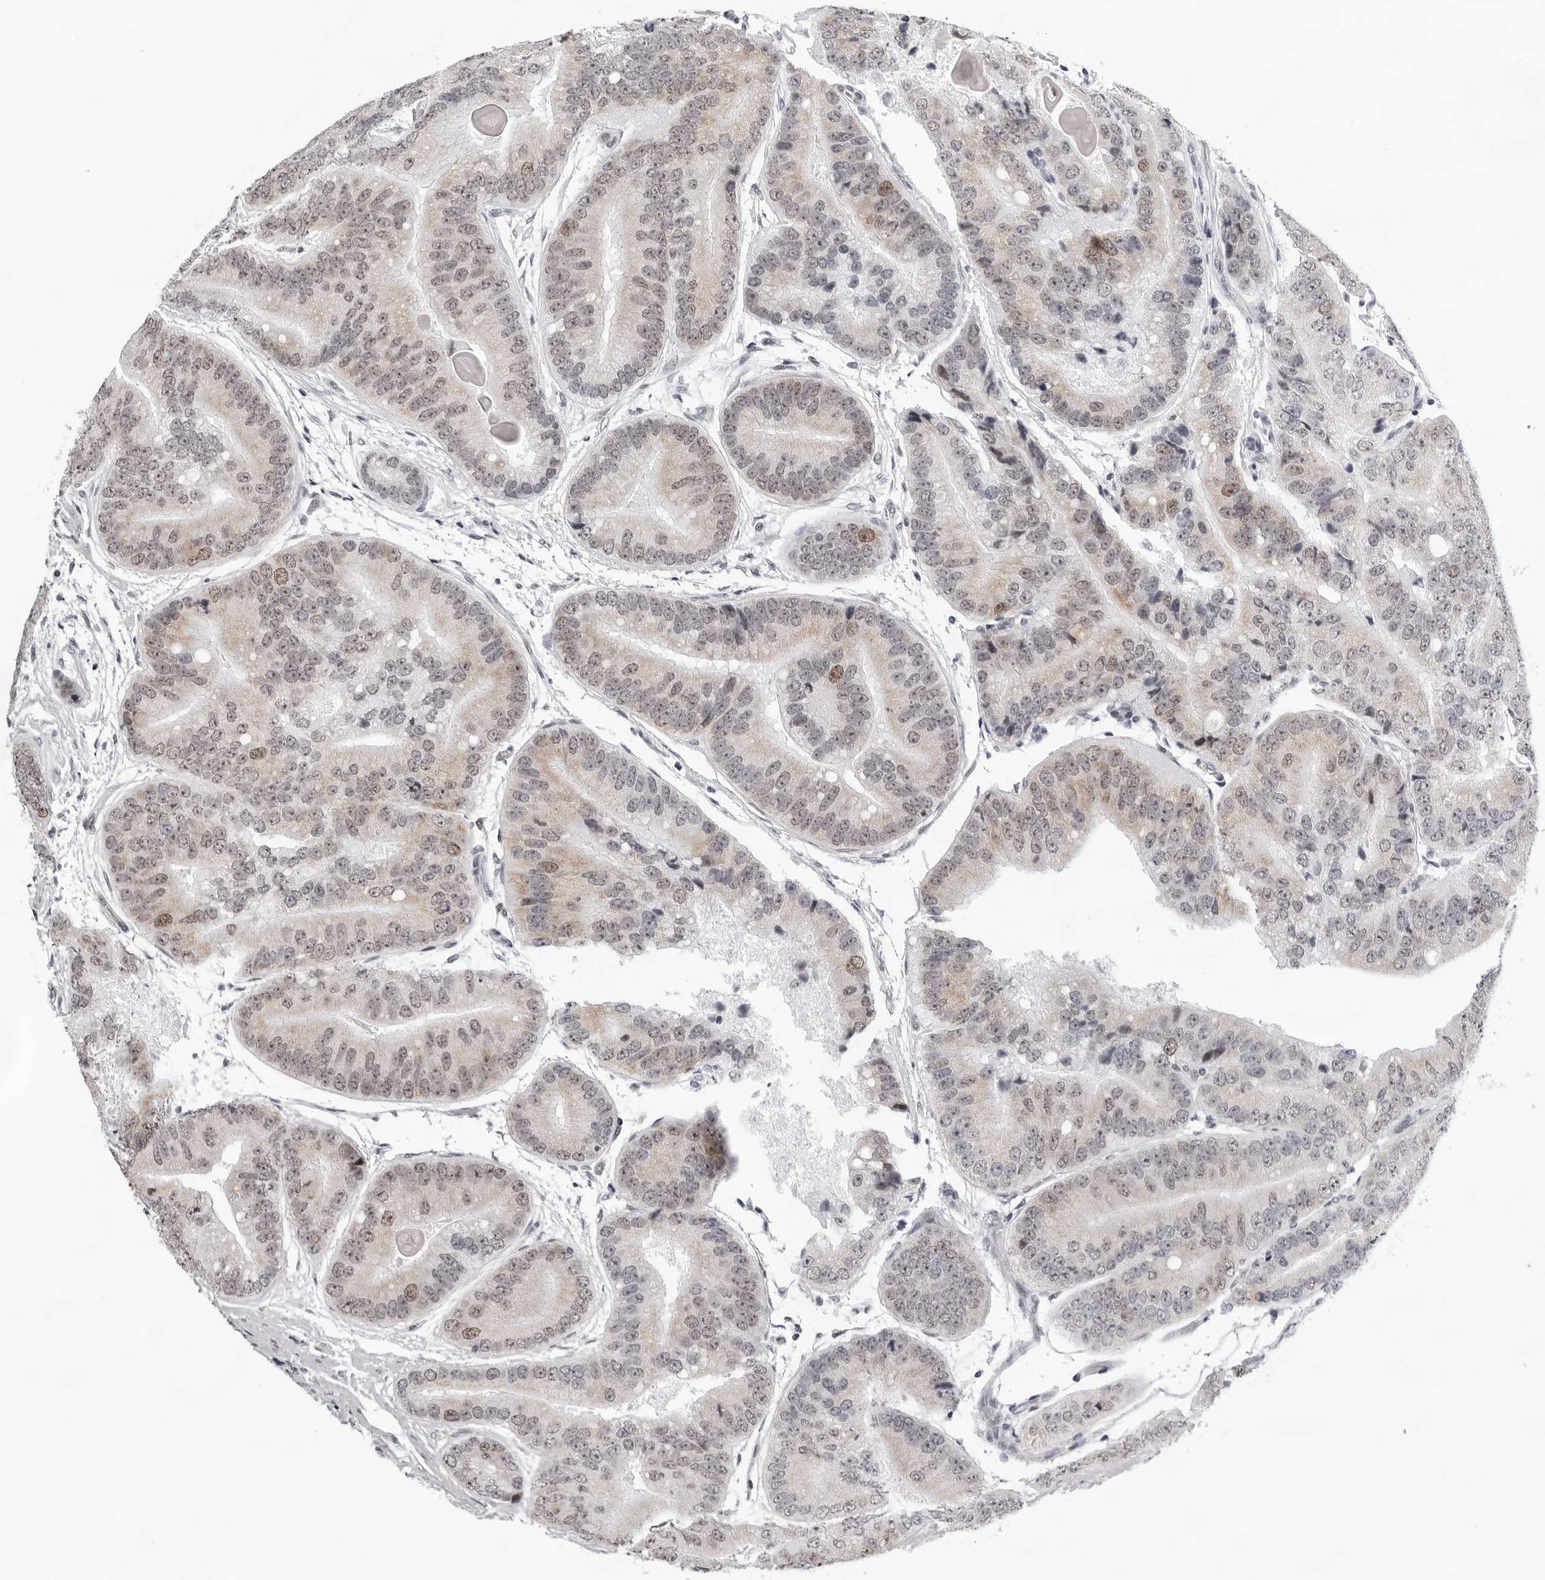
{"staining": {"intensity": "weak", "quantity": "25%-75%", "location": "cytoplasmic/membranous,nuclear"}, "tissue": "prostate cancer", "cell_type": "Tumor cells", "image_type": "cancer", "snomed": [{"axis": "morphology", "description": "Adenocarcinoma, High grade"}, {"axis": "topography", "description": "Prostate"}], "caption": "An immunohistochemistry photomicrograph of tumor tissue is shown. Protein staining in brown highlights weak cytoplasmic/membranous and nuclear positivity in prostate cancer (high-grade adenocarcinoma) within tumor cells.", "gene": "USP1", "patient": {"sex": "male", "age": 70}}